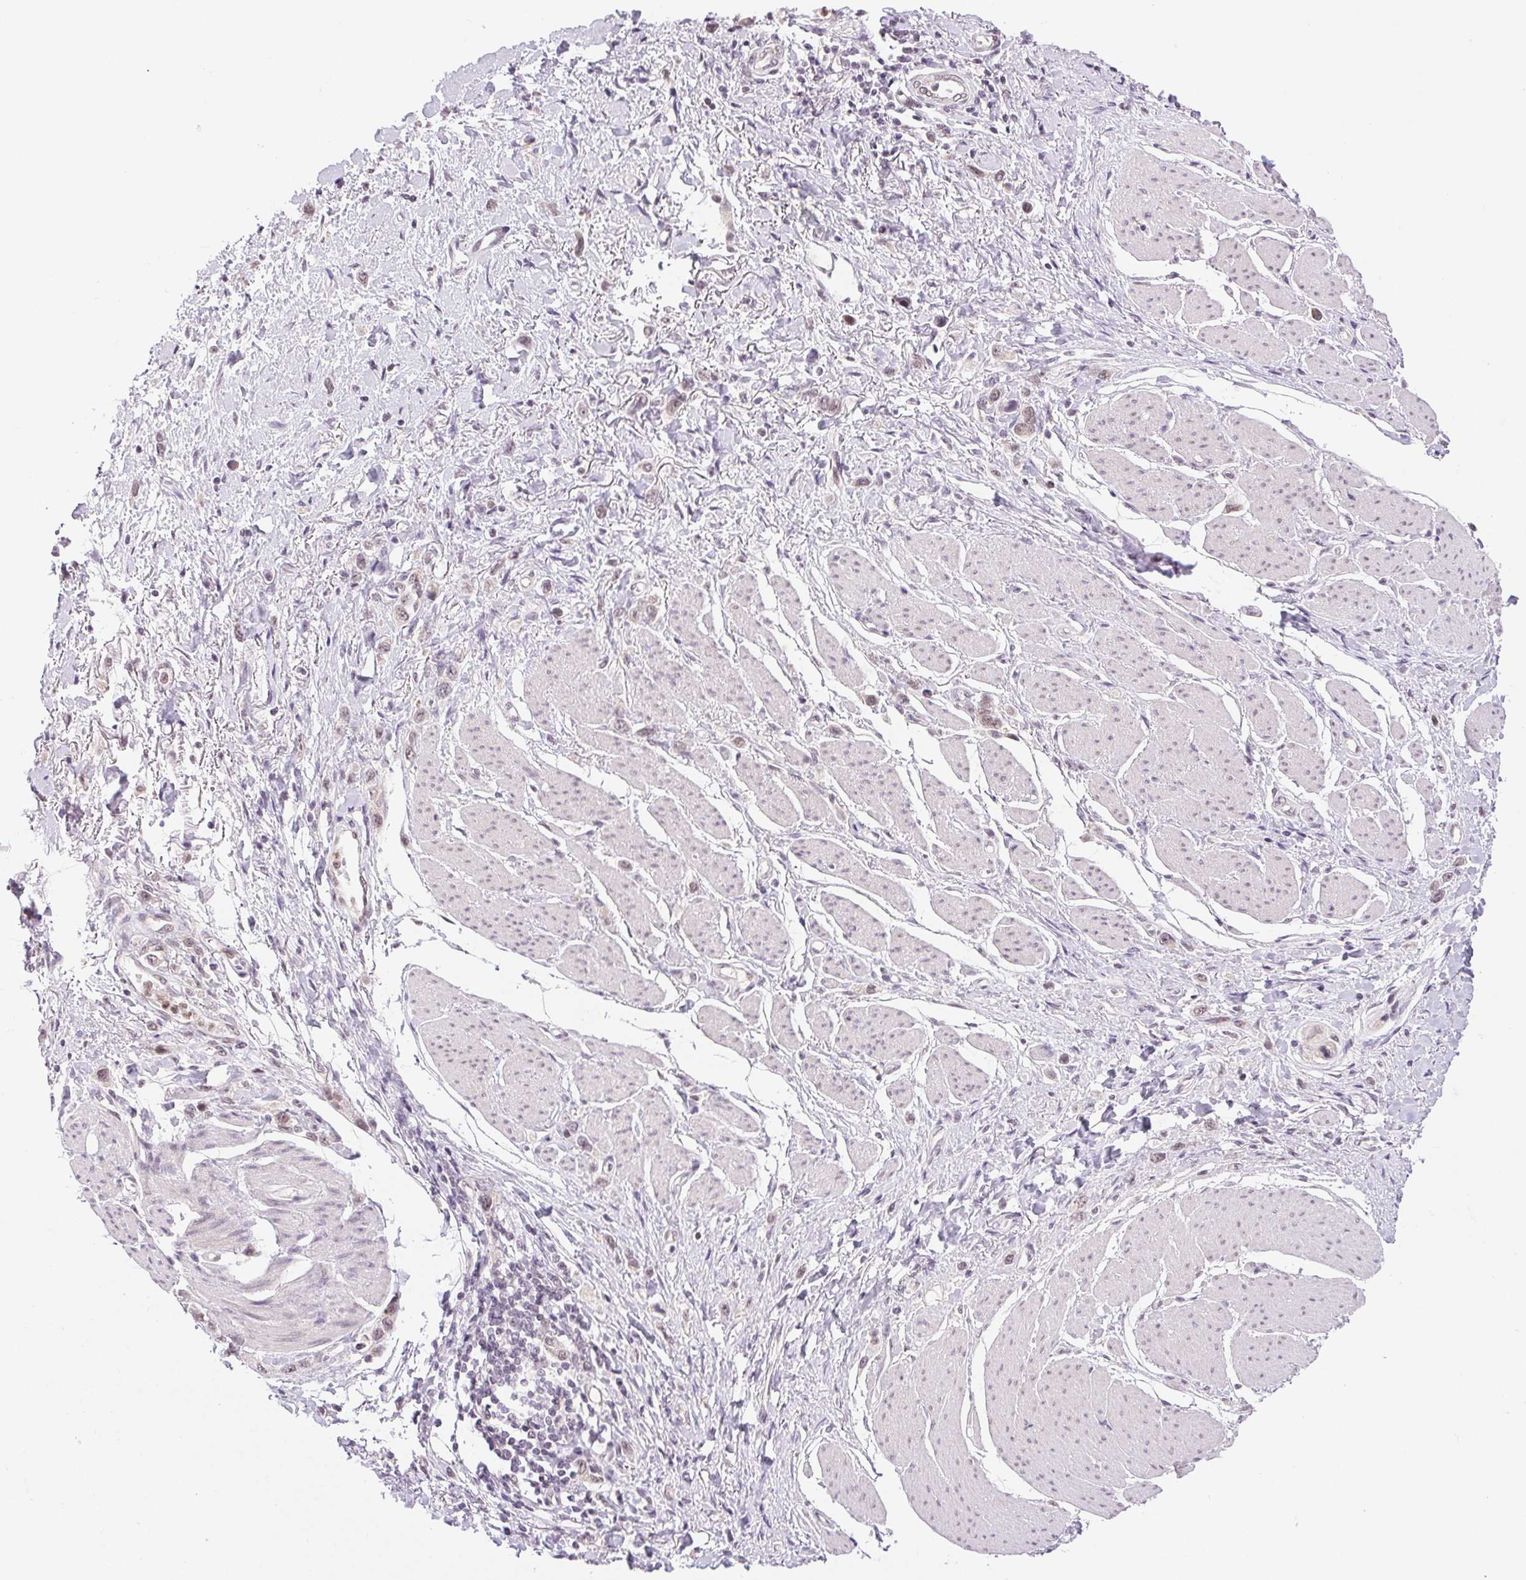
{"staining": {"intensity": "weak", "quantity": "<25%", "location": "nuclear"}, "tissue": "stomach cancer", "cell_type": "Tumor cells", "image_type": "cancer", "snomed": [{"axis": "morphology", "description": "Adenocarcinoma, NOS"}, {"axis": "topography", "description": "Stomach"}], "caption": "IHC image of human adenocarcinoma (stomach) stained for a protein (brown), which exhibits no staining in tumor cells.", "gene": "GRHL3", "patient": {"sex": "female", "age": 65}}